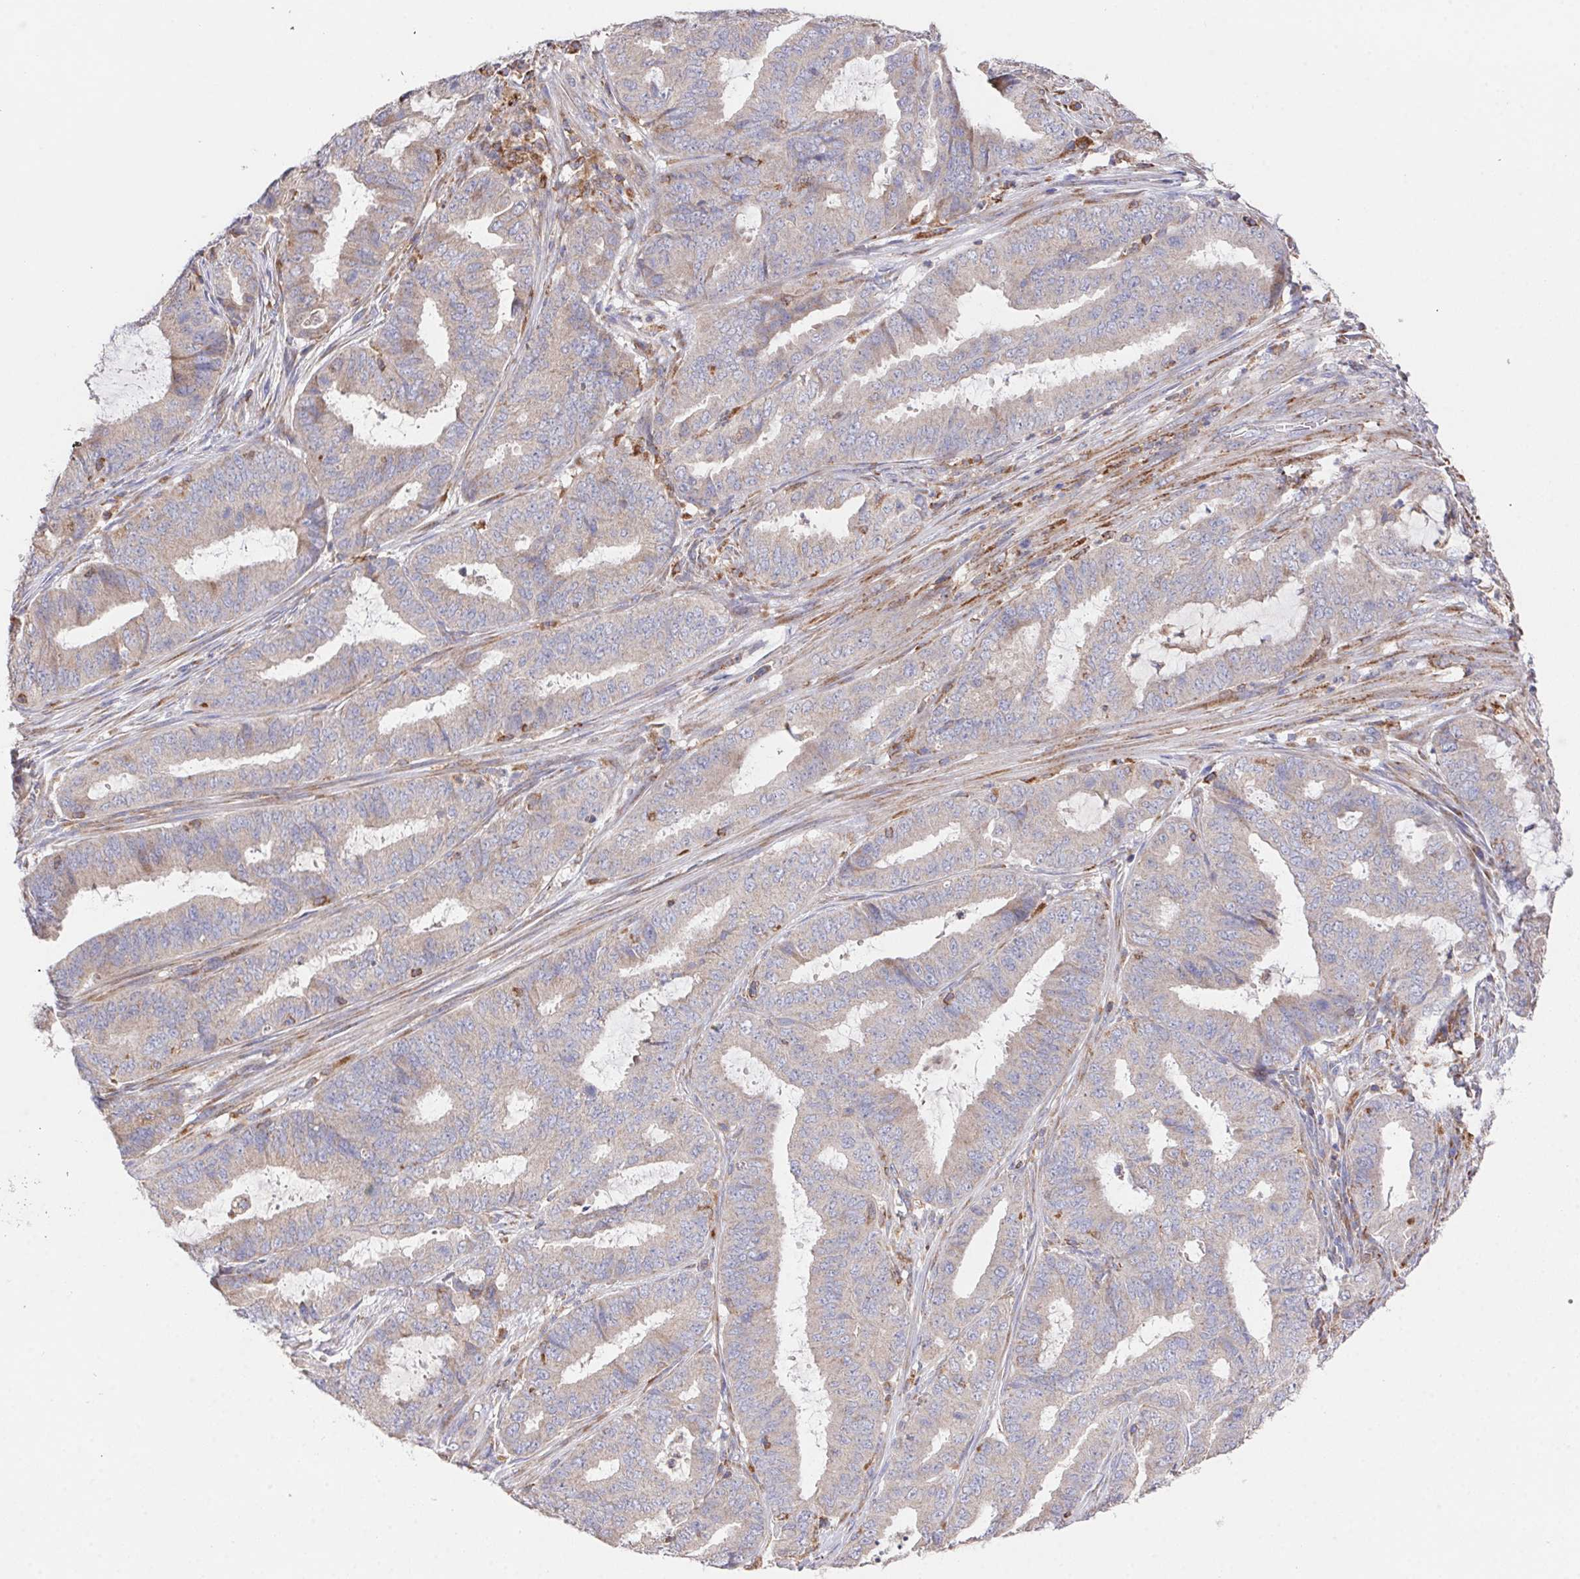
{"staining": {"intensity": "weak", "quantity": ">75%", "location": "cytoplasmic/membranous"}, "tissue": "endometrial cancer", "cell_type": "Tumor cells", "image_type": "cancer", "snomed": [{"axis": "morphology", "description": "Adenocarcinoma, NOS"}, {"axis": "topography", "description": "Endometrium"}], "caption": "An image showing weak cytoplasmic/membranous positivity in approximately >75% of tumor cells in endometrial adenocarcinoma, as visualized by brown immunohistochemical staining.", "gene": "FAM241A", "patient": {"sex": "female", "age": 51}}